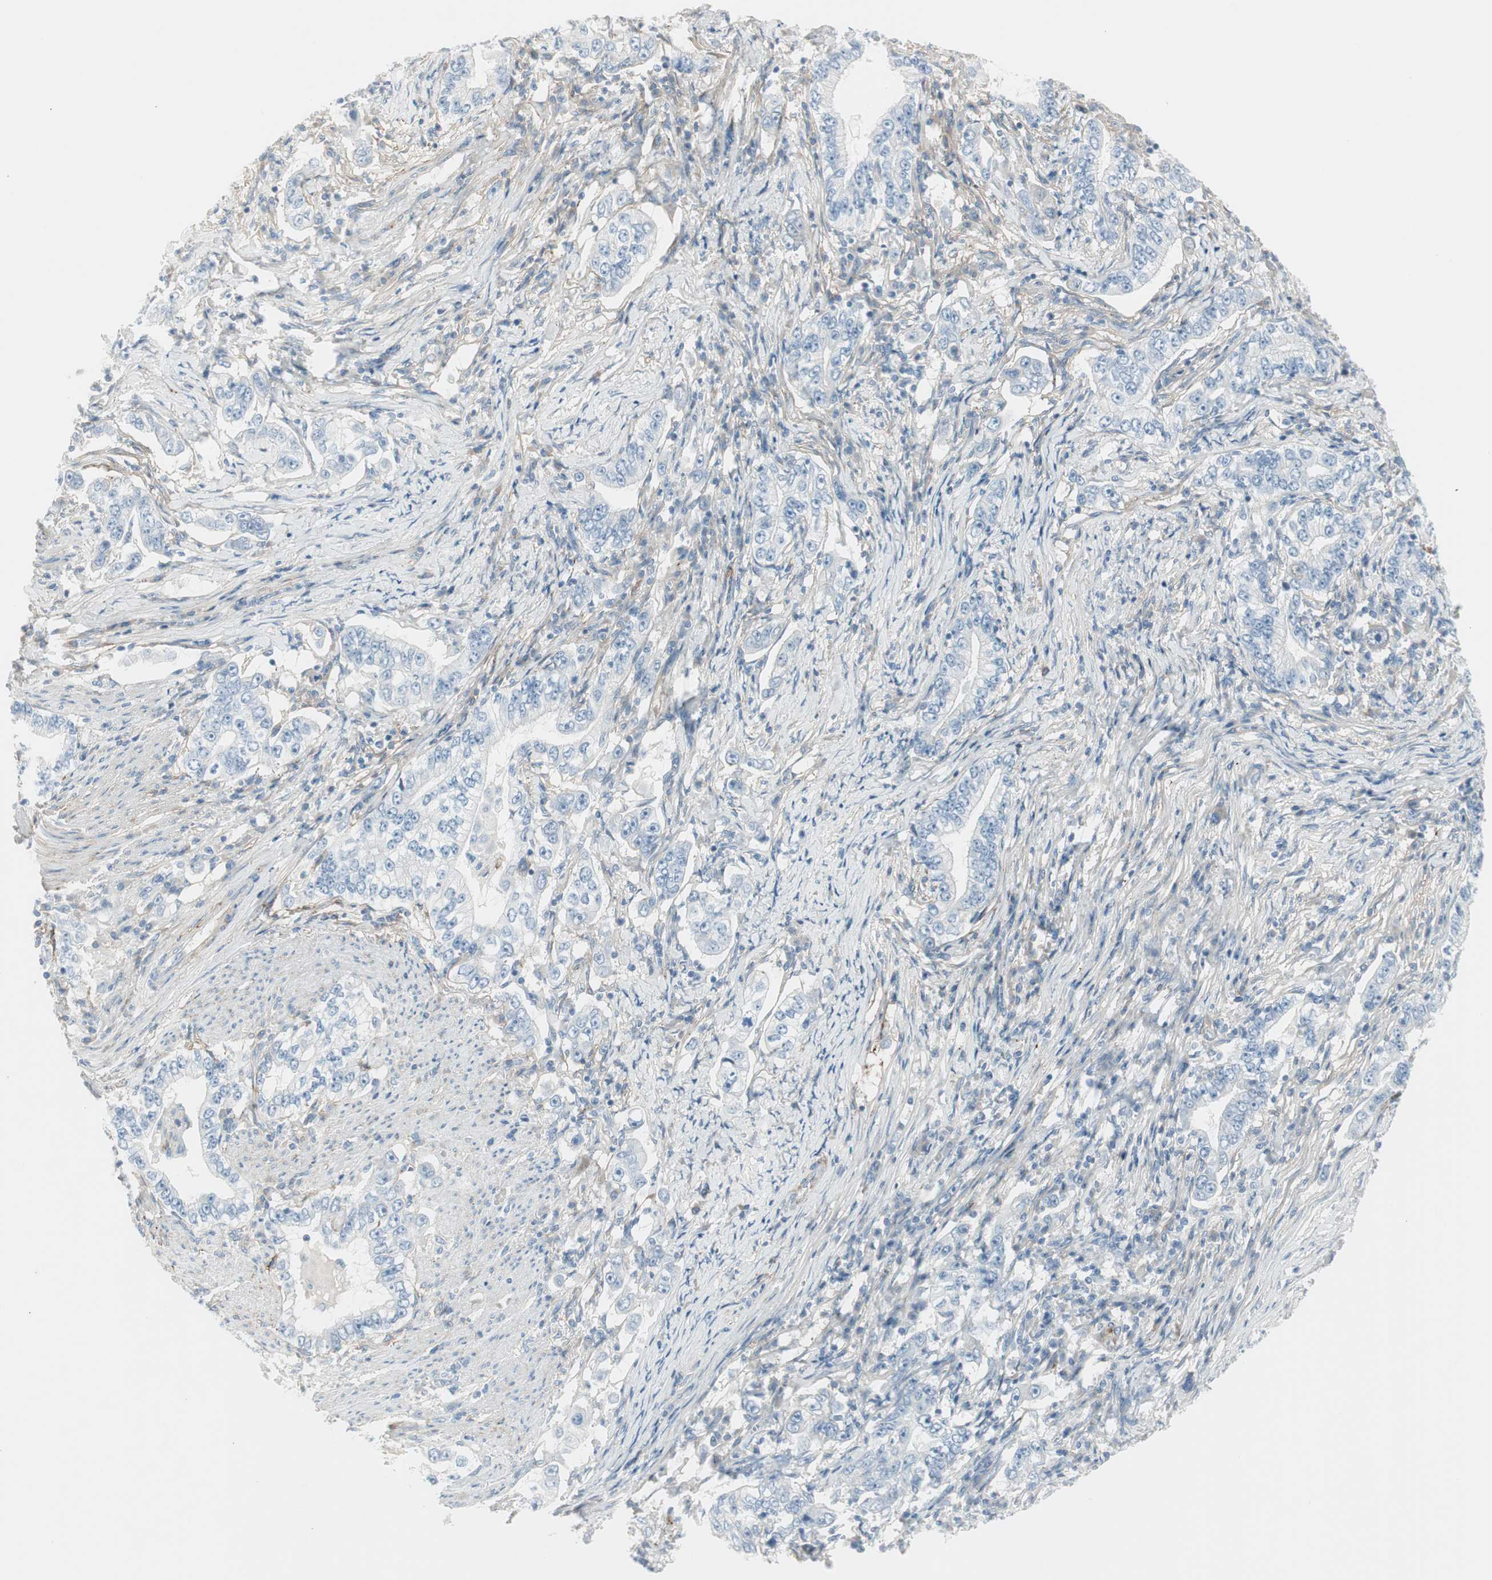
{"staining": {"intensity": "negative", "quantity": "none", "location": "none"}, "tissue": "stomach cancer", "cell_type": "Tumor cells", "image_type": "cancer", "snomed": [{"axis": "morphology", "description": "Adenocarcinoma, NOS"}, {"axis": "topography", "description": "Stomach, lower"}], "caption": "Micrograph shows no protein expression in tumor cells of stomach adenocarcinoma tissue.", "gene": "CACNA2D1", "patient": {"sex": "female", "age": 72}}